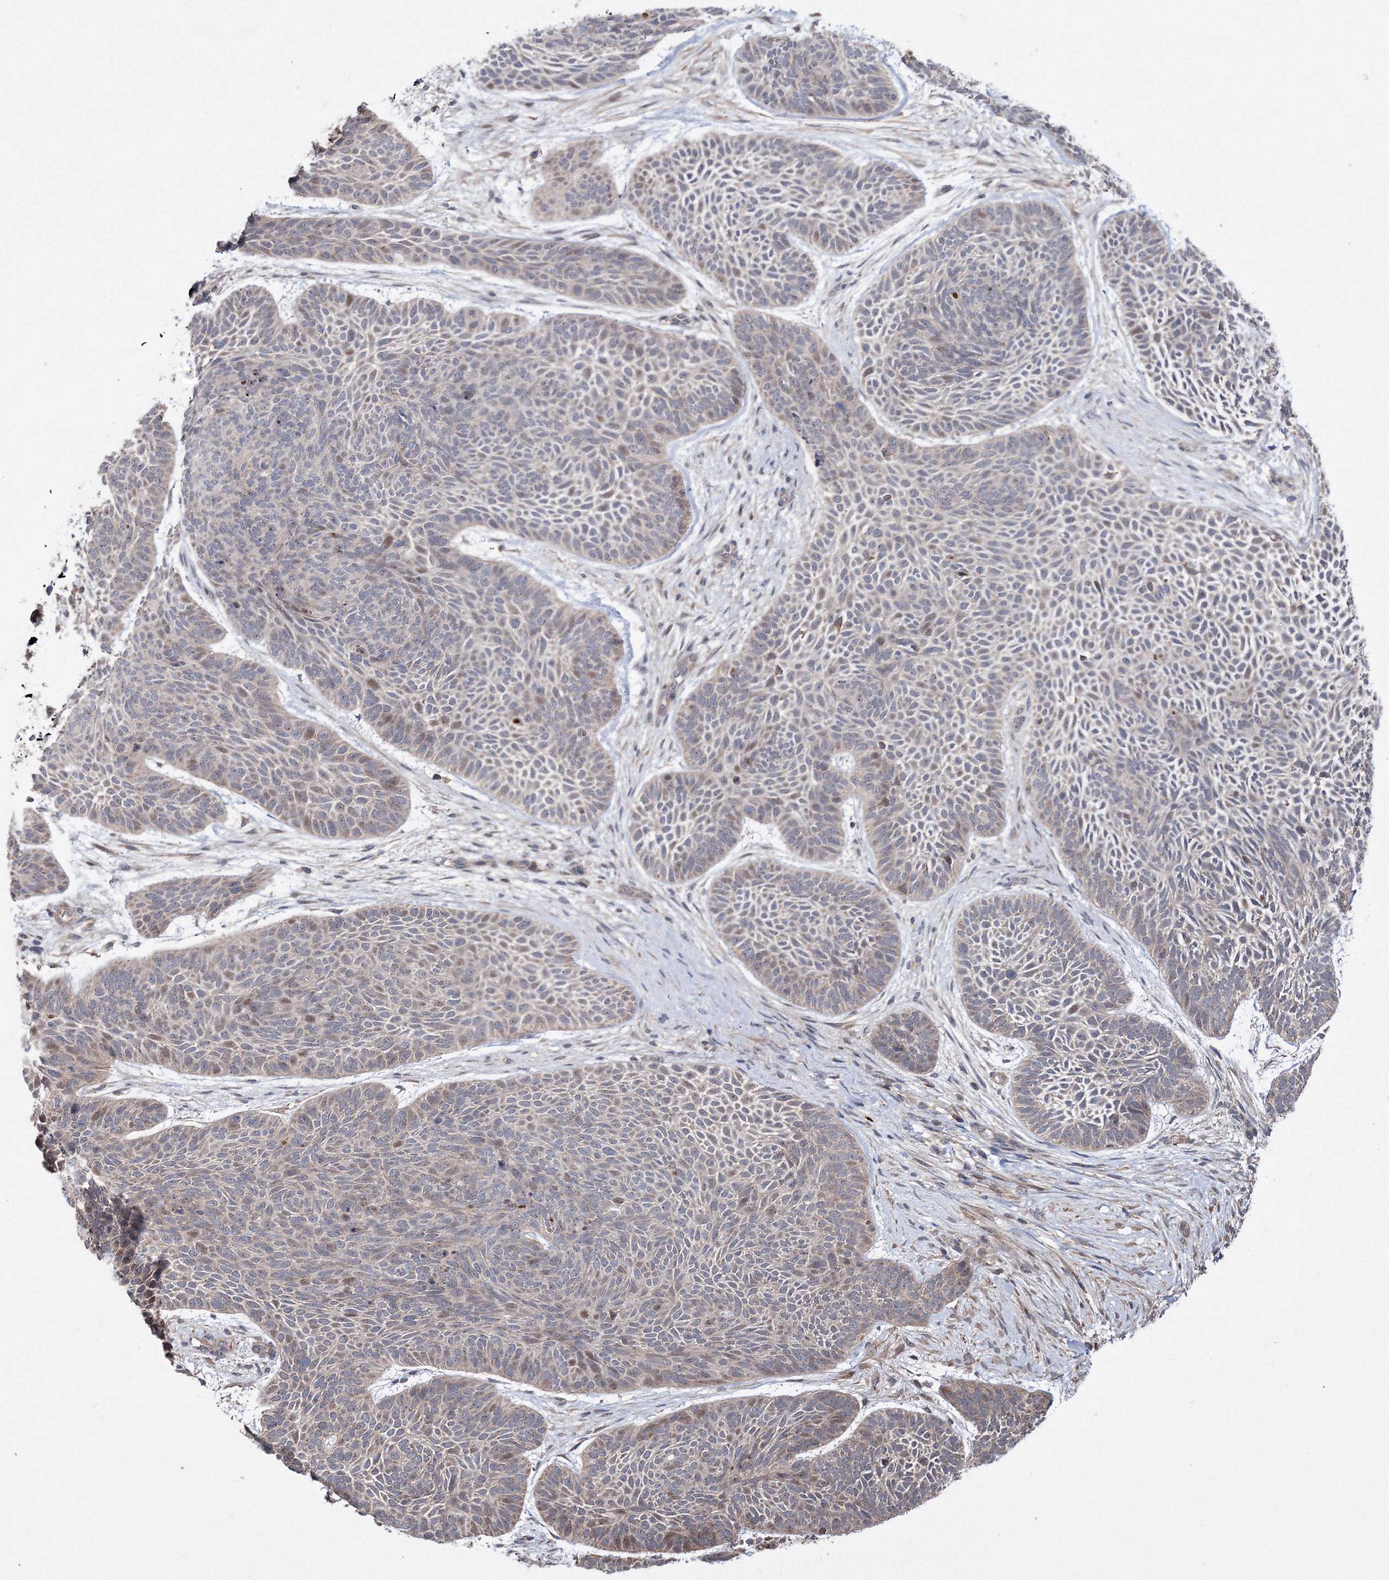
{"staining": {"intensity": "weak", "quantity": "<25%", "location": "nuclear"}, "tissue": "skin cancer", "cell_type": "Tumor cells", "image_type": "cancer", "snomed": [{"axis": "morphology", "description": "Basal cell carcinoma"}, {"axis": "topography", "description": "Skin"}], "caption": "Immunohistochemical staining of human skin cancer exhibits no significant positivity in tumor cells.", "gene": "PPP2R2B", "patient": {"sex": "male", "age": 85}}